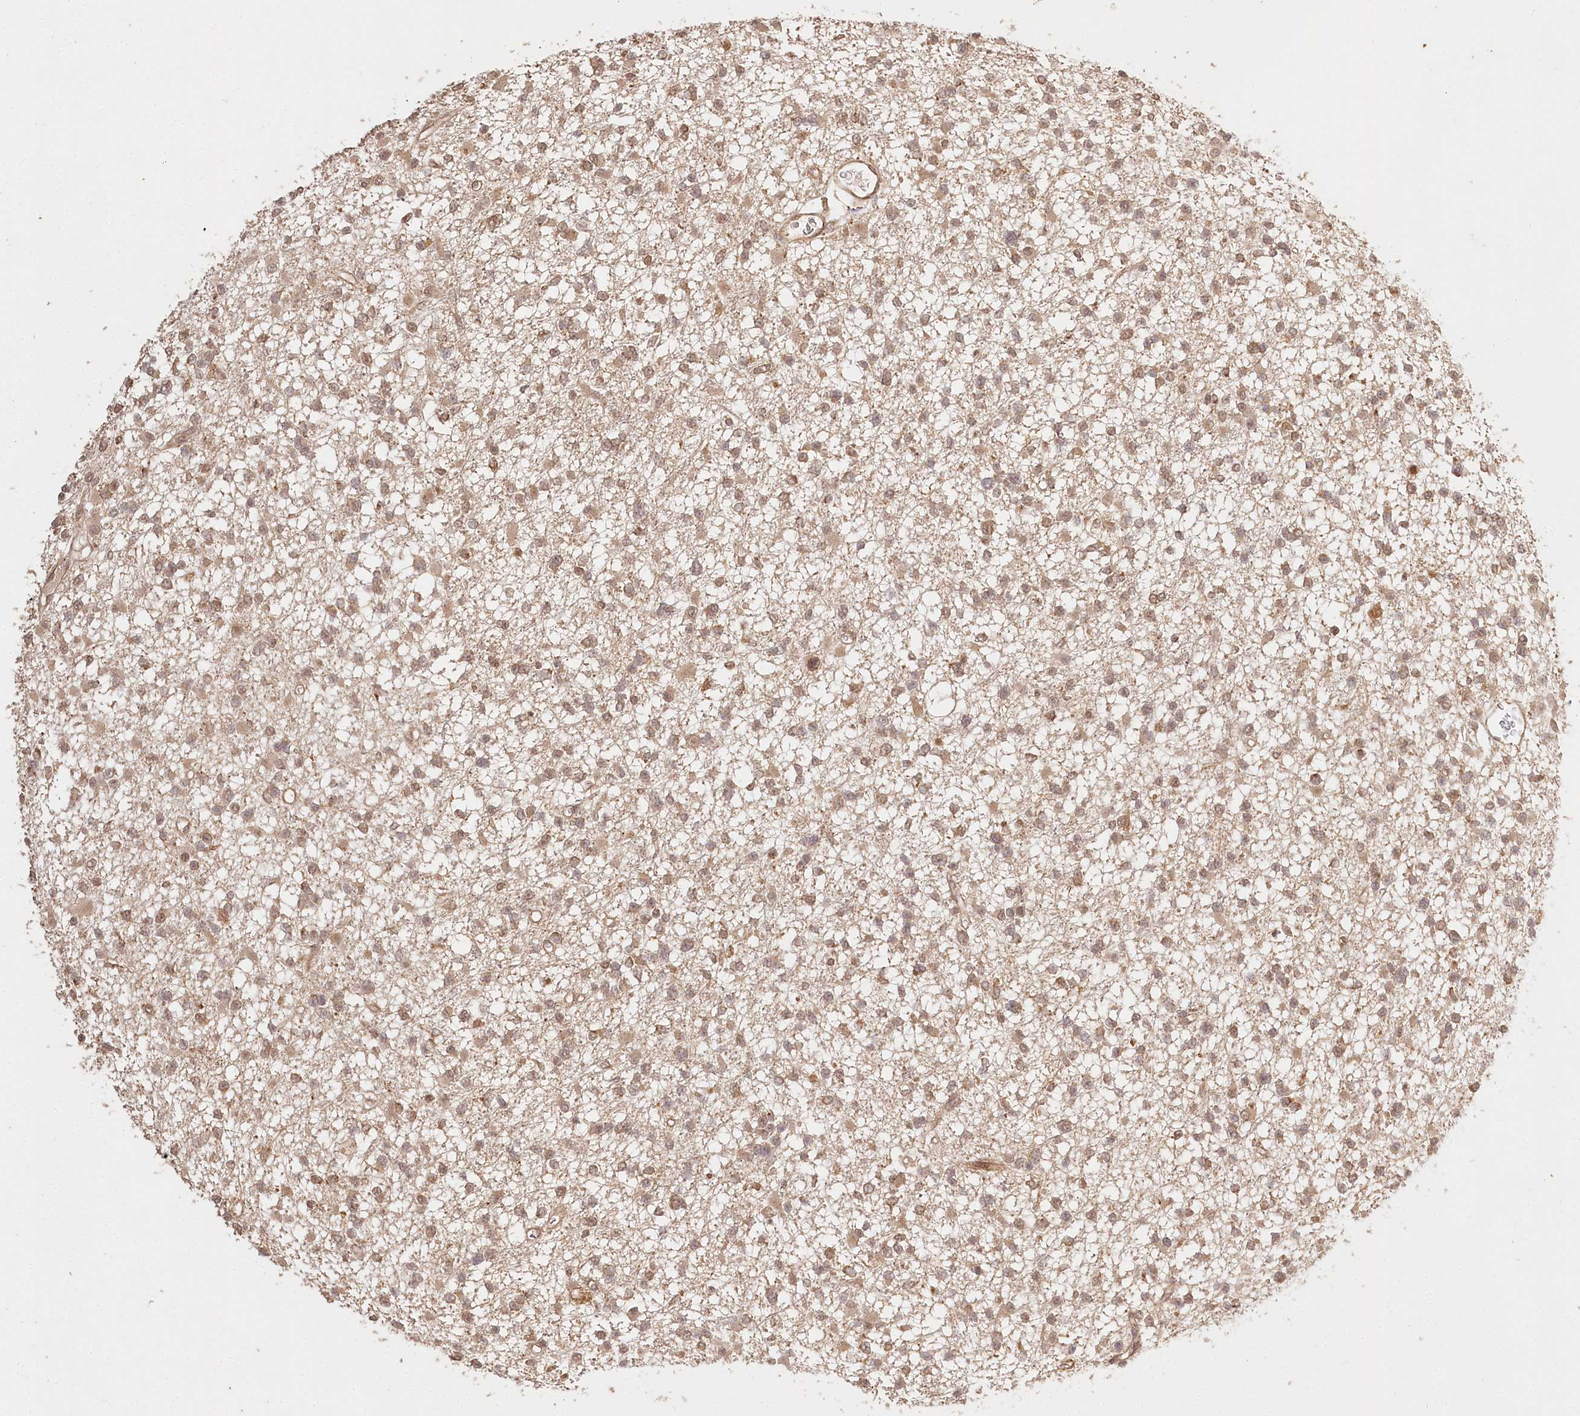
{"staining": {"intensity": "moderate", "quantity": ">75%", "location": "nuclear"}, "tissue": "glioma", "cell_type": "Tumor cells", "image_type": "cancer", "snomed": [{"axis": "morphology", "description": "Glioma, malignant, Low grade"}, {"axis": "topography", "description": "Brain"}], "caption": "An image of human malignant glioma (low-grade) stained for a protein demonstrates moderate nuclear brown staining in tumor cells.", "gene": "ULK2", "patient": {"sex": "female", "age": 22}}